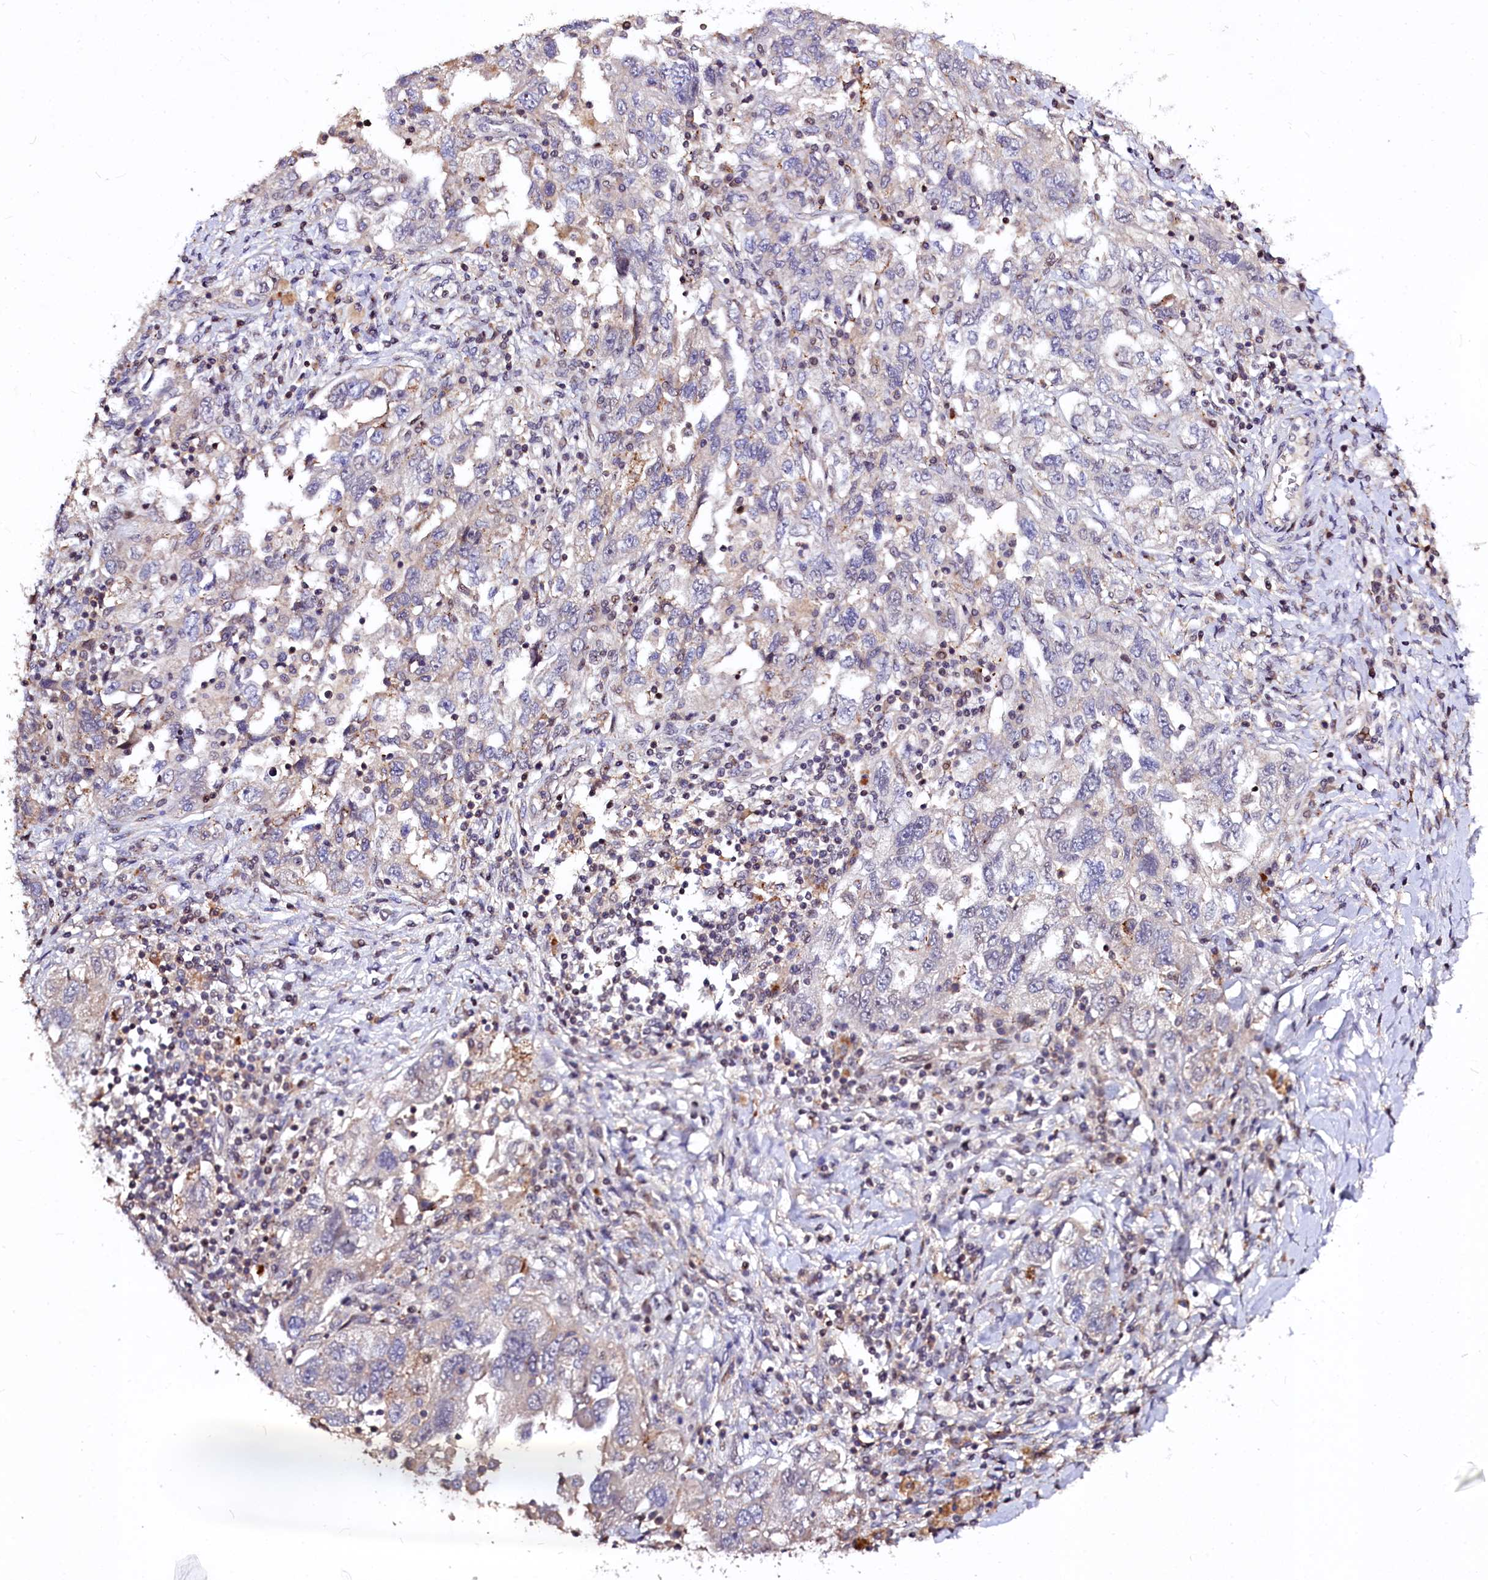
{"staining": {"intensity": "negative", "quantity": "none", "location": "none"}, "tissue": "ovarian cancer", "cell_type": "Tumor cells", "image_type": "cancer", "snomed": [{"axis": "morphology", "description": "Carcinoma, NOS"}, {"axis": "morphology", "description": "Cystadenocarcinoma, serous, NOS"}, {"axis": "topography", "description": "Ovary"}], "caption": "This is a image of IHC staining of ovarian cancer, which shows no staining in tumor cells. (DAB (3,3'-diaminobenzidine) immunohistochemistry visualized using brightfield microscopy, high magnification).", "gene": "ATG101", "patient": {"sex": "female", "age": 69}}